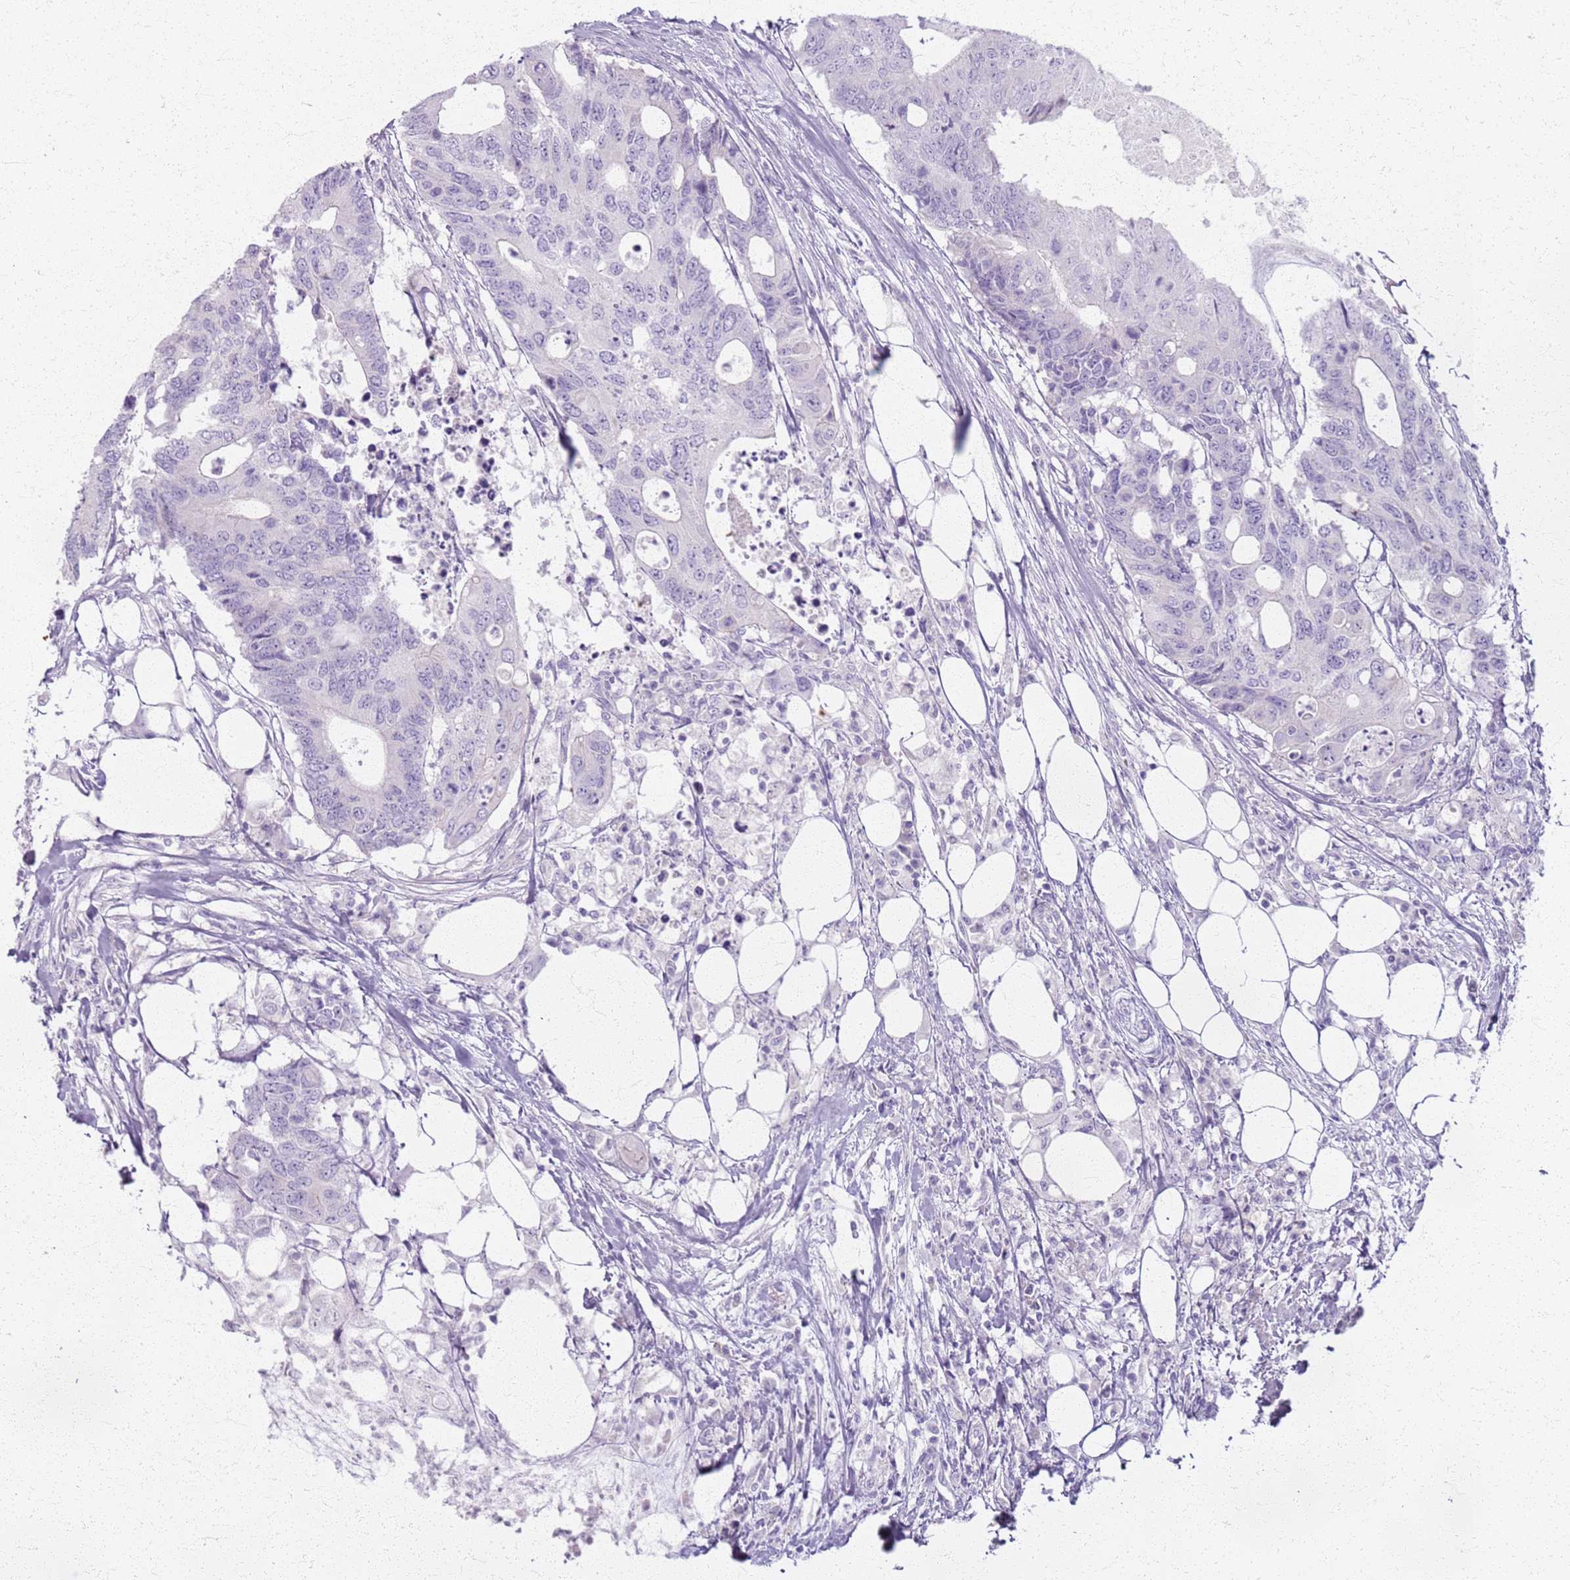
{"staining": {"intensity": "negative", "quantity": "none", "location": "none"}, "tissue": "colorectal cancer", "cell_type": "Tumor cells", "image_type": "cancer", "snomed": [{"axis": "morphology", "description": "Adenocarcinoma, NOS"}, {"axis": "topography", "description": "Colon"}], "caption": "The micrograph exhibits no significant staining in tumor cells of adenocarcinoma (colorectal).", "gene": "CSRP3", "patient": {"sex": "male", "age": 71}}